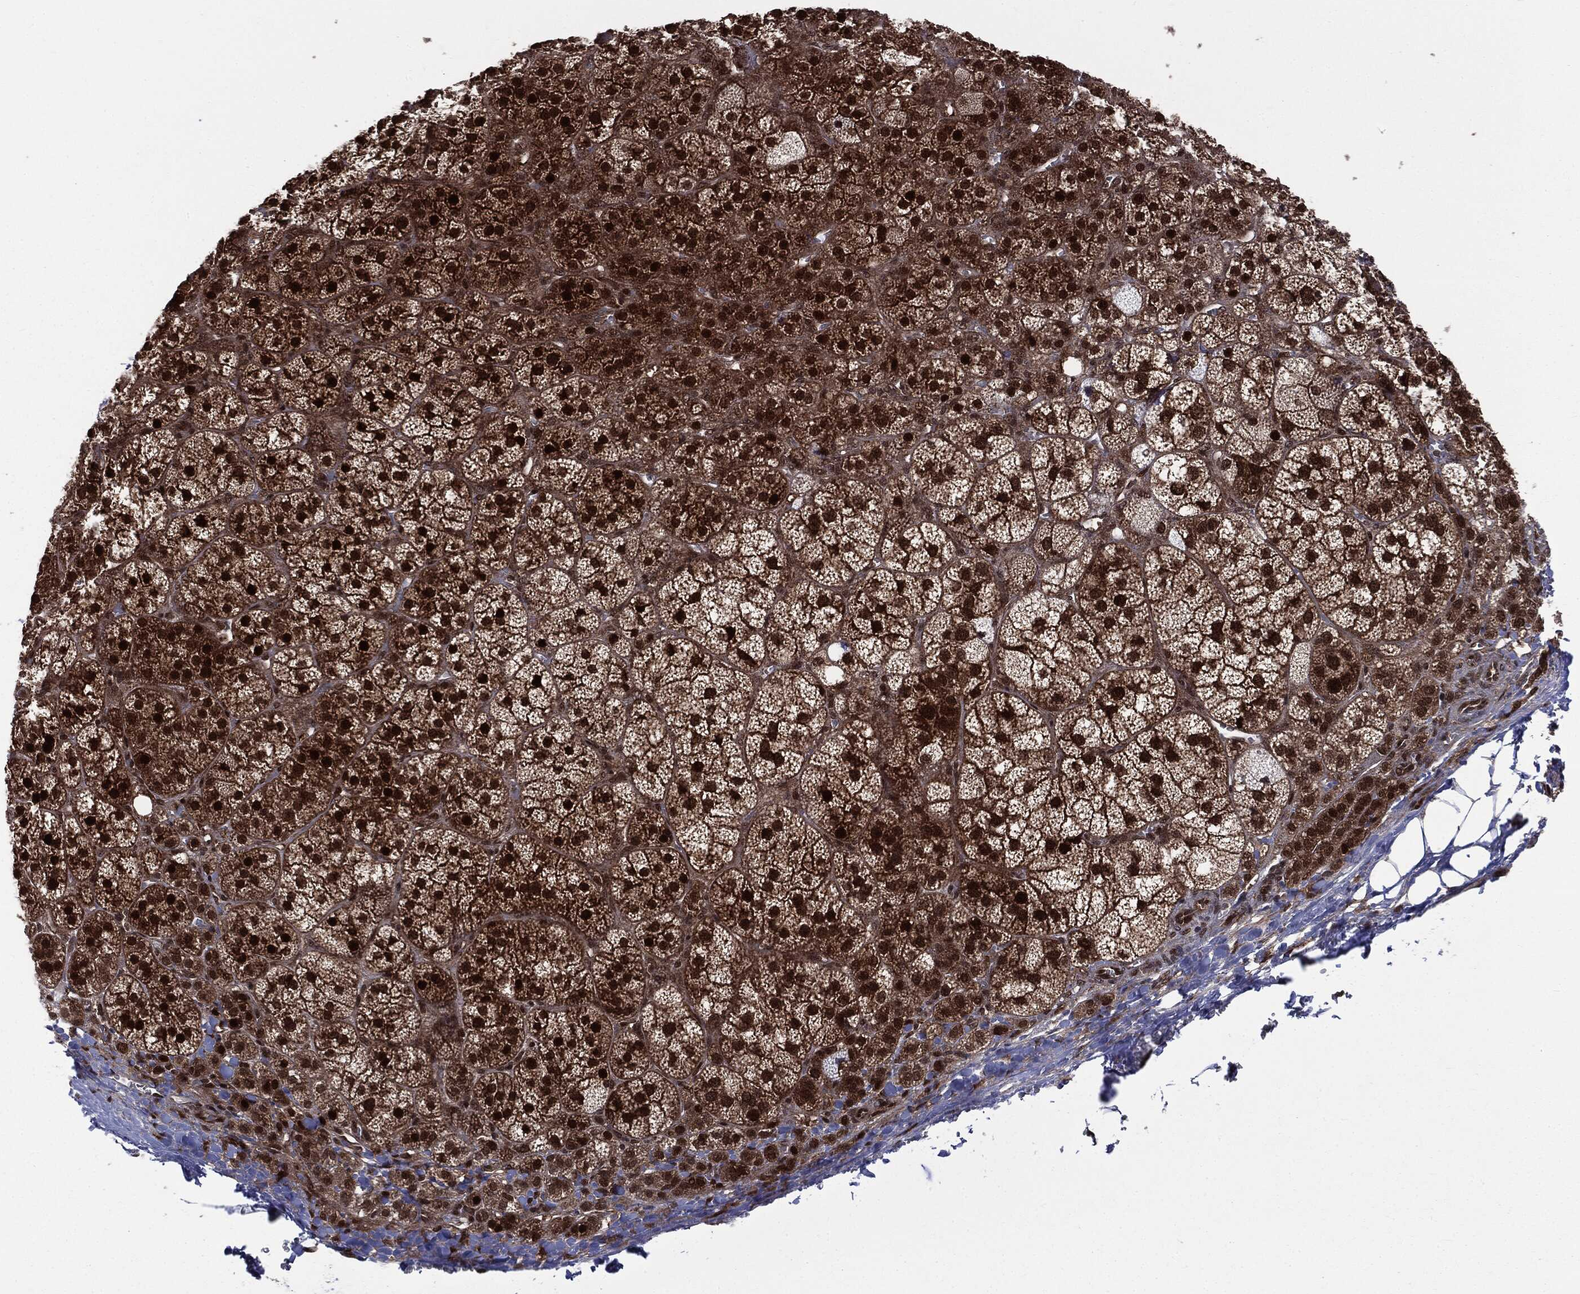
{"staining": {"intensity": "strong", "quantity": ">75%", "location": "cytoplasmic/membranous,nuclear"}, "tissue": "adrenal gland", "cell_type": "Glandular cells", "image_type": "normal", "snomed": [{"axis": "morphology", "description": "Normal tissue, NOS"}, {"axis": "topography", "description": "Adrenal gland"}], "caption": "Immunohistochemistry (IHC) micrograph of benign adrenal gland: human adrenal gland stained using immunohistochemistry (IHC) displays high levels of strong protein expression localized specifically in the cytoplasmic/membranous,nuclear of glandular cells, appearing as a cytoplasmic/membranous,nuclear brown color.", "gene": "PTPA", "patient": {"sex": "female", "age": 60}}